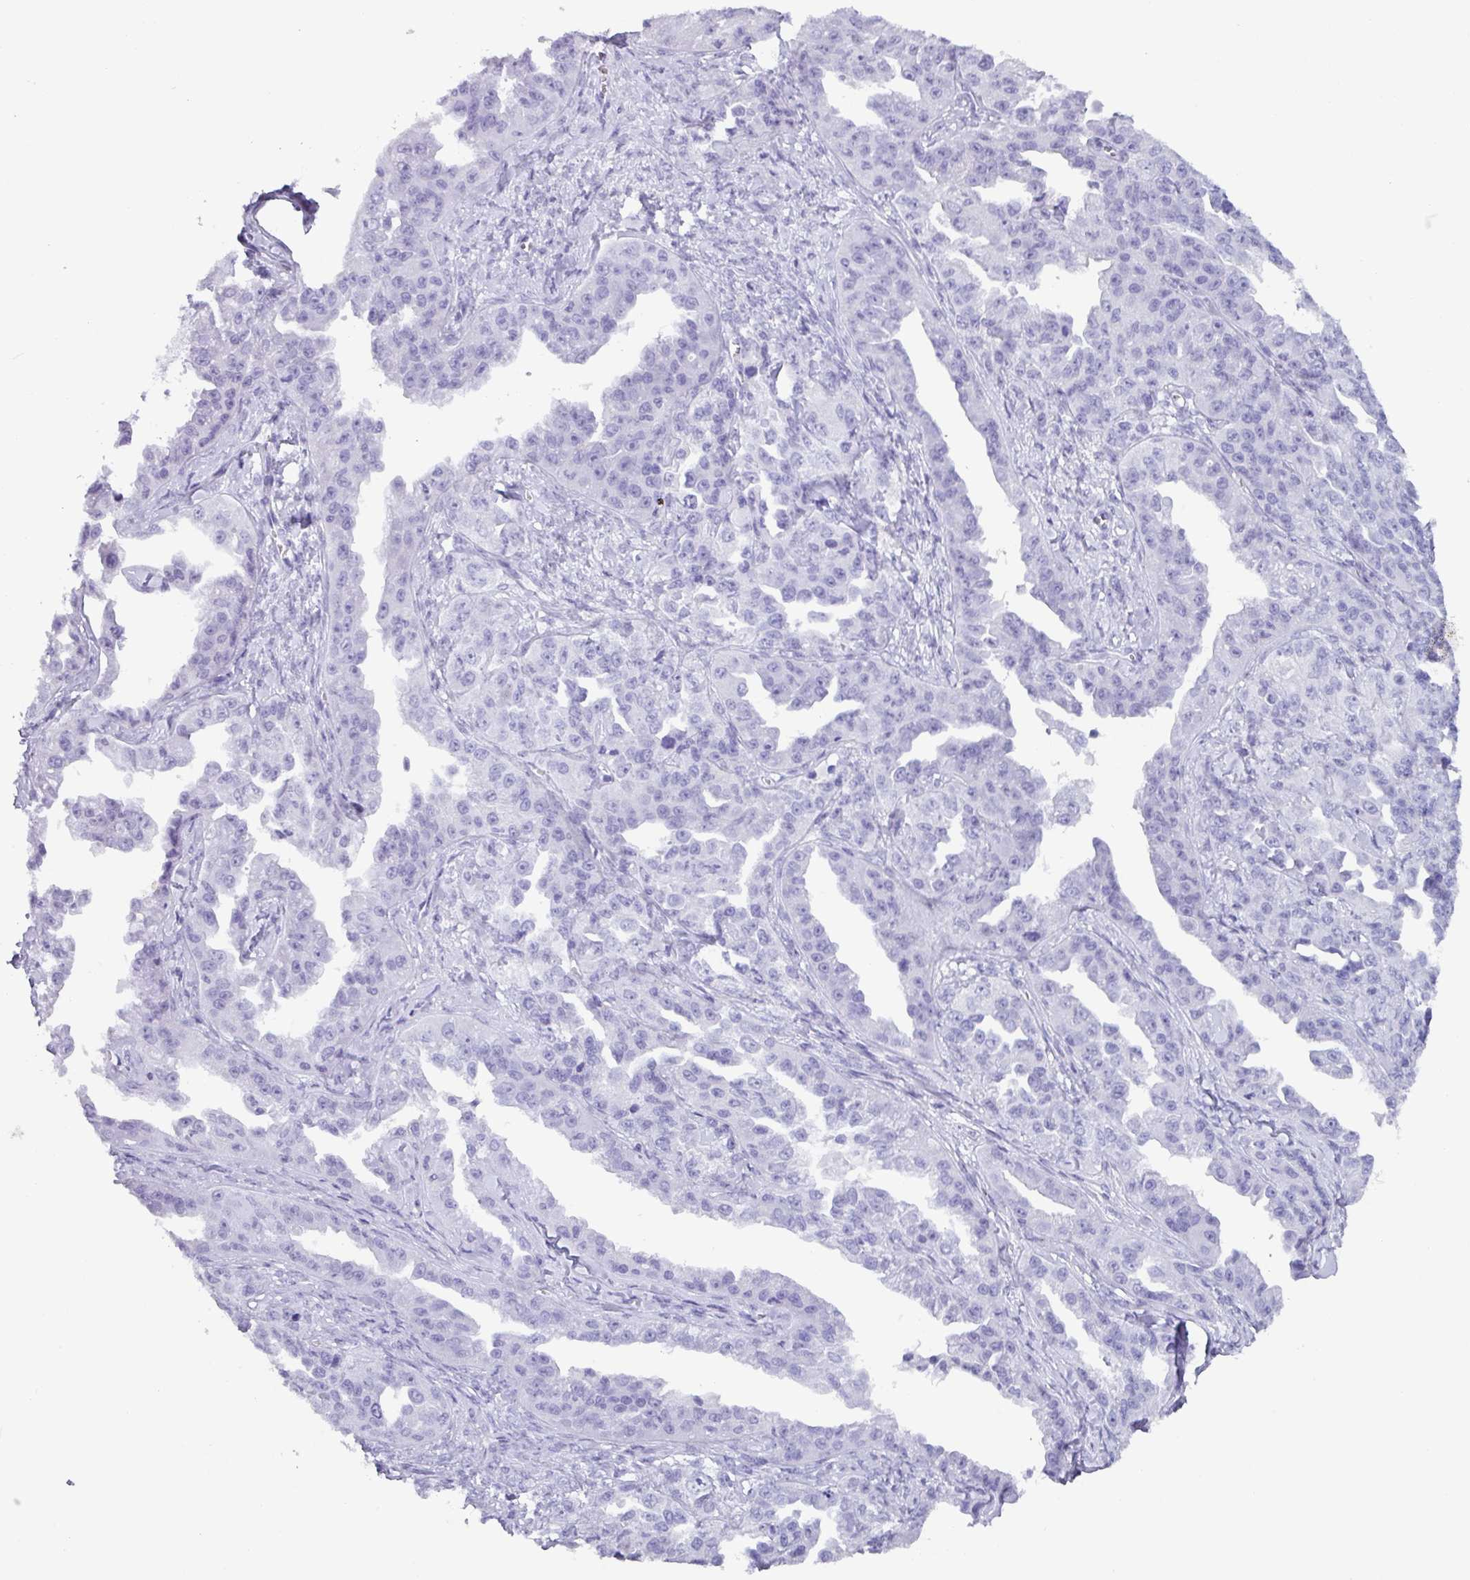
{"staining": {"intensity": "negative", "quantity": "none", "location": "none"}, "tissue": "ovarian cancer", "cell_type": "Tumor cells", "image_type": "cancer", "snomed": [{"axis": "morphology", "description": "Cystadenocarcinoma, serous, NOS"}, {"axis": "topography", "description": "Ovary"}], "caption": "Ovarian cancer (serous cystadenocarcinoma) was stained to show a protein in brown. There is no significant staining in tumor cells.", "gene": "ZNF524", "patient": {"sex": "female", "age": 75}}